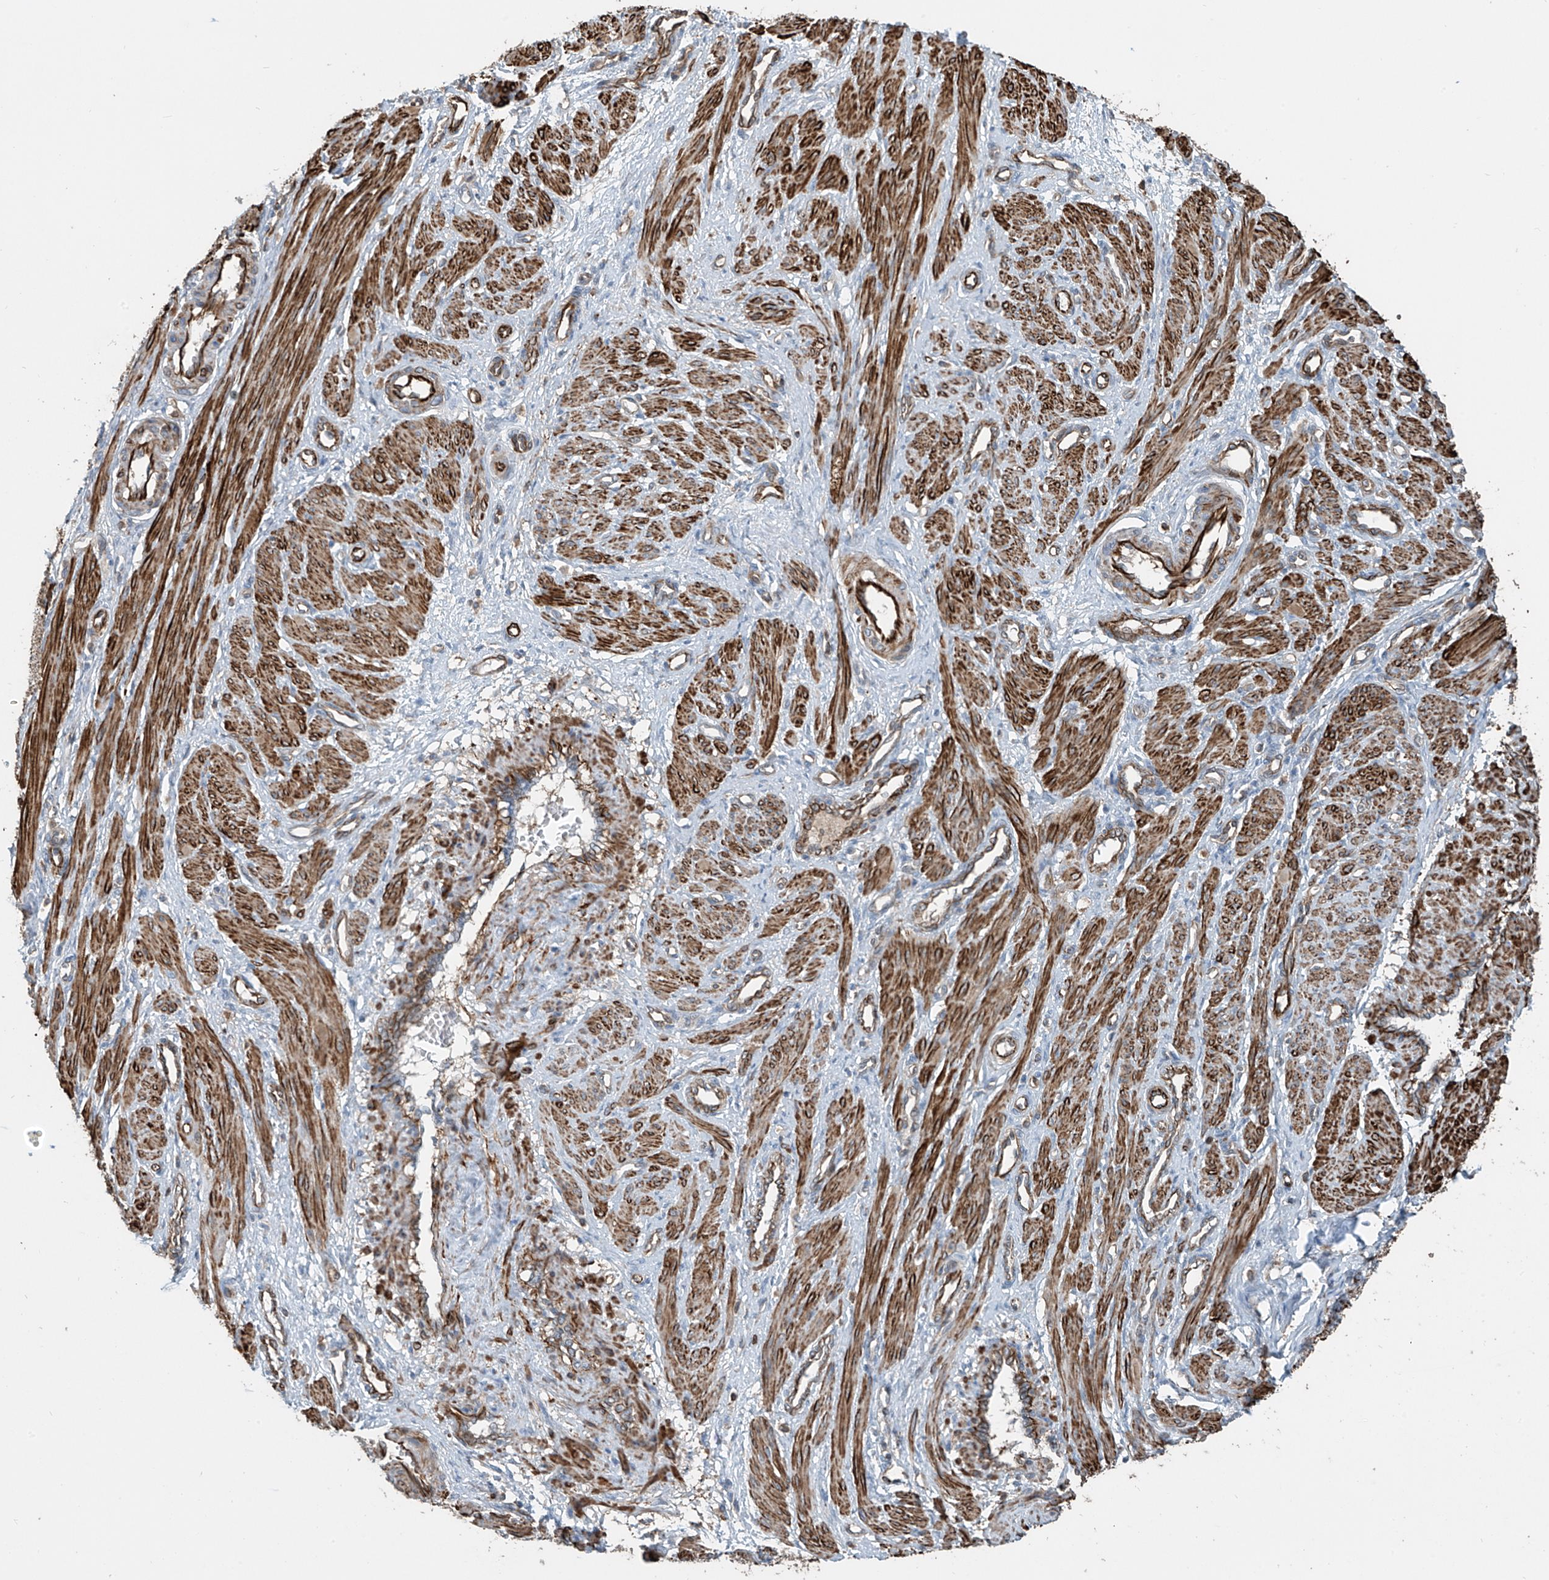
{"staining": {"intensity": "strong", "quantity": ">75%", "location": "cytoplasmic/membranous"}, "tissue": "smooth muscle", "cell_type": "Smooth muscle cells", "image_type": "normal", "snomed": [{"axis": "morphology", "description": "Normal tissue, NOS"}, {"axis": "topography", "description": "Endometrium"}], "caption": "About >75% of smooth muscle cells in unremarkable smooth muscle reveal strong cytoplasmic/membranous protein staining as visualized by brown immunohistochemical staining.", "gene": "SH3BGRL3", "patient": {"sex": "female", "age": 33}}